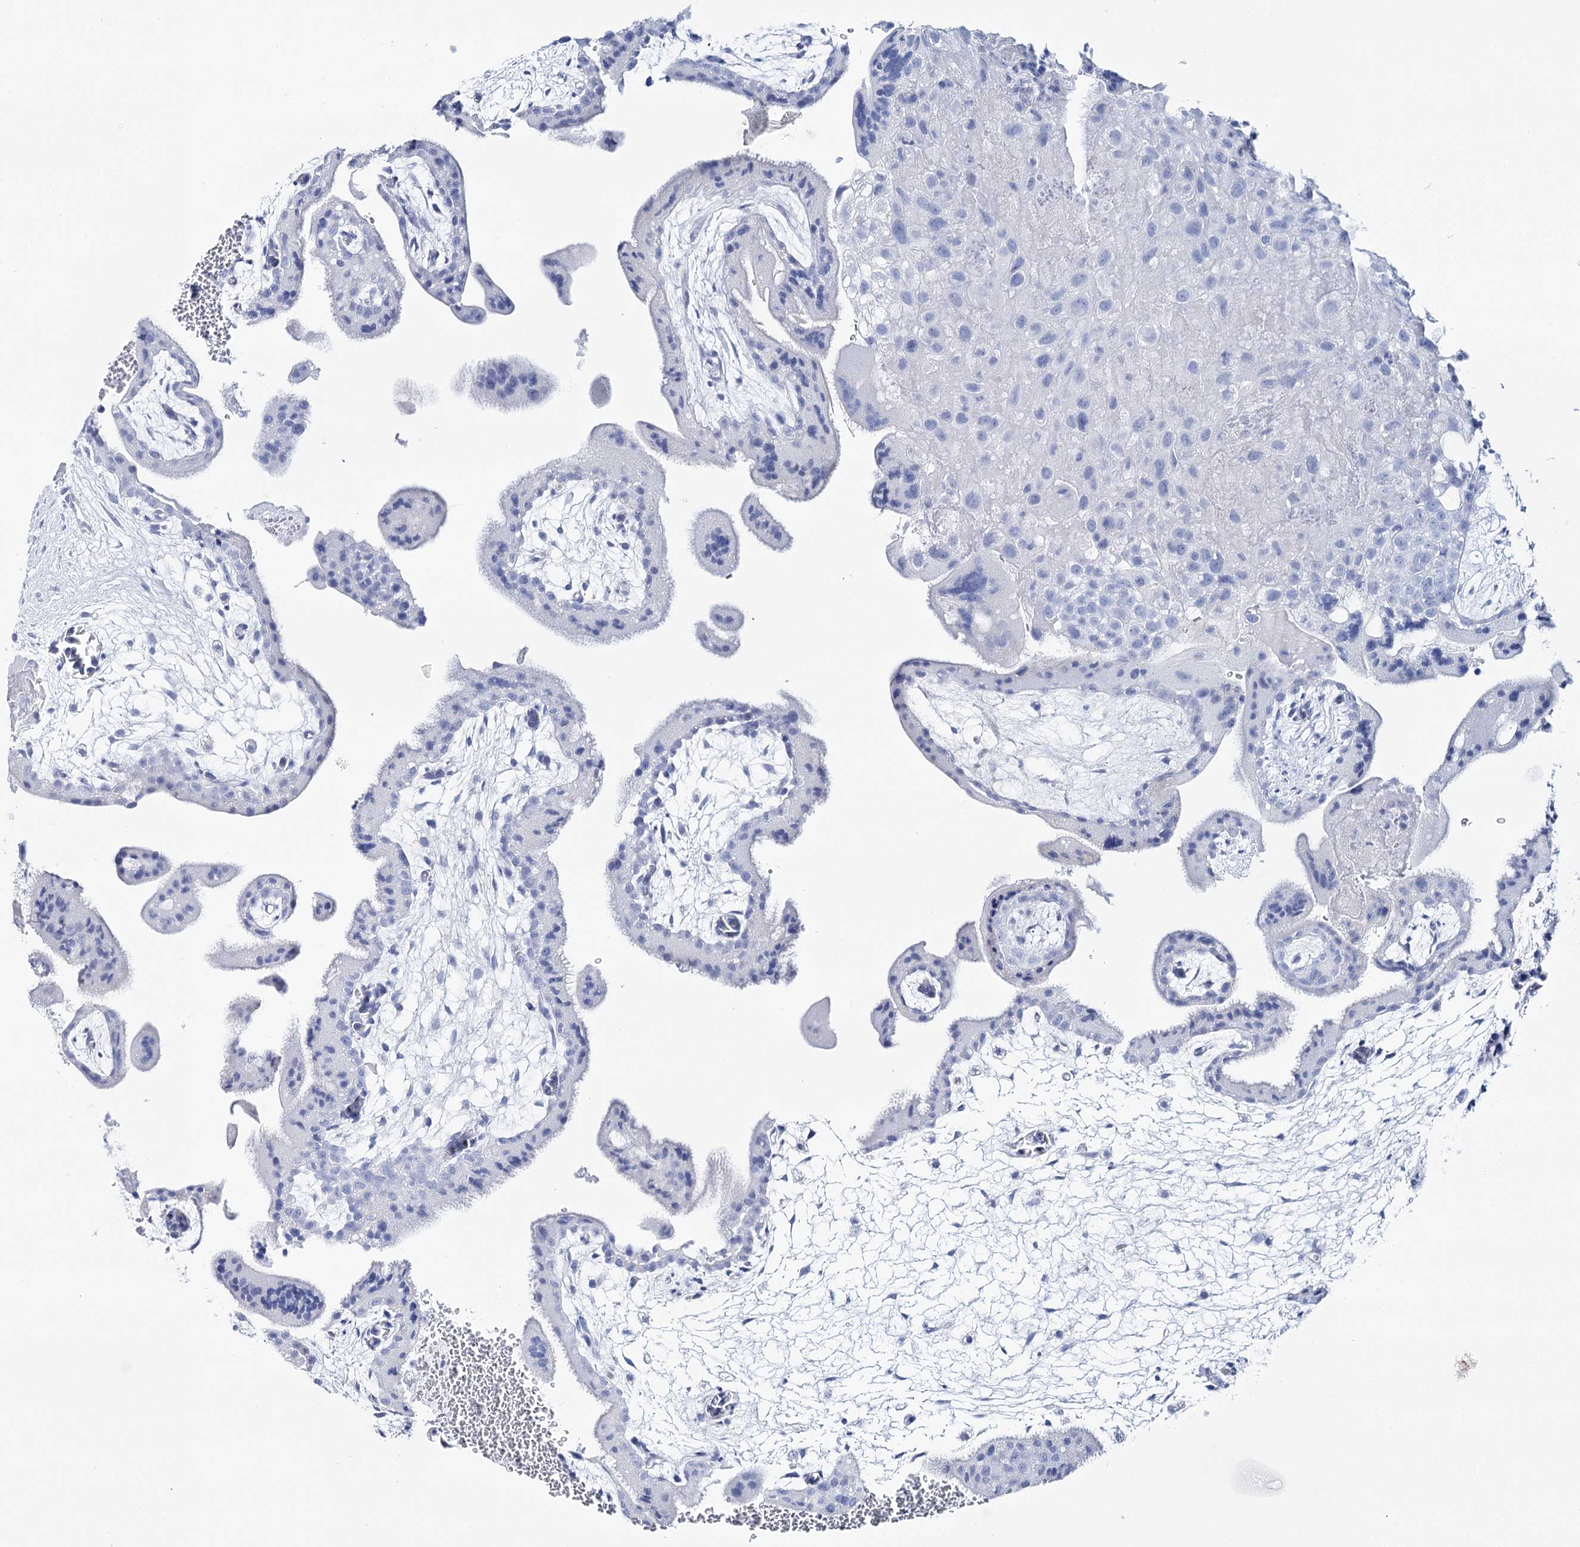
{"staining": {"intensity": "negative", "quantity": "none", "location": "none"}, "tissue": "placenta", "cell_type": "Decidual cells", "image_type": "normal", "snomed": [{"axis": "morphology", "description": "Normal tissue, NOS"}, {"axis": "topography", "description": "Placenta"}], "caption": "Micrograph shows no significant protein expression in decidual cells of unremarkable placenta. (DAB (3,3'-diaminobenzidine) IHC, high magnification).", "gene": "CSN3", "patient": {"sex": "female", "age": 35}}